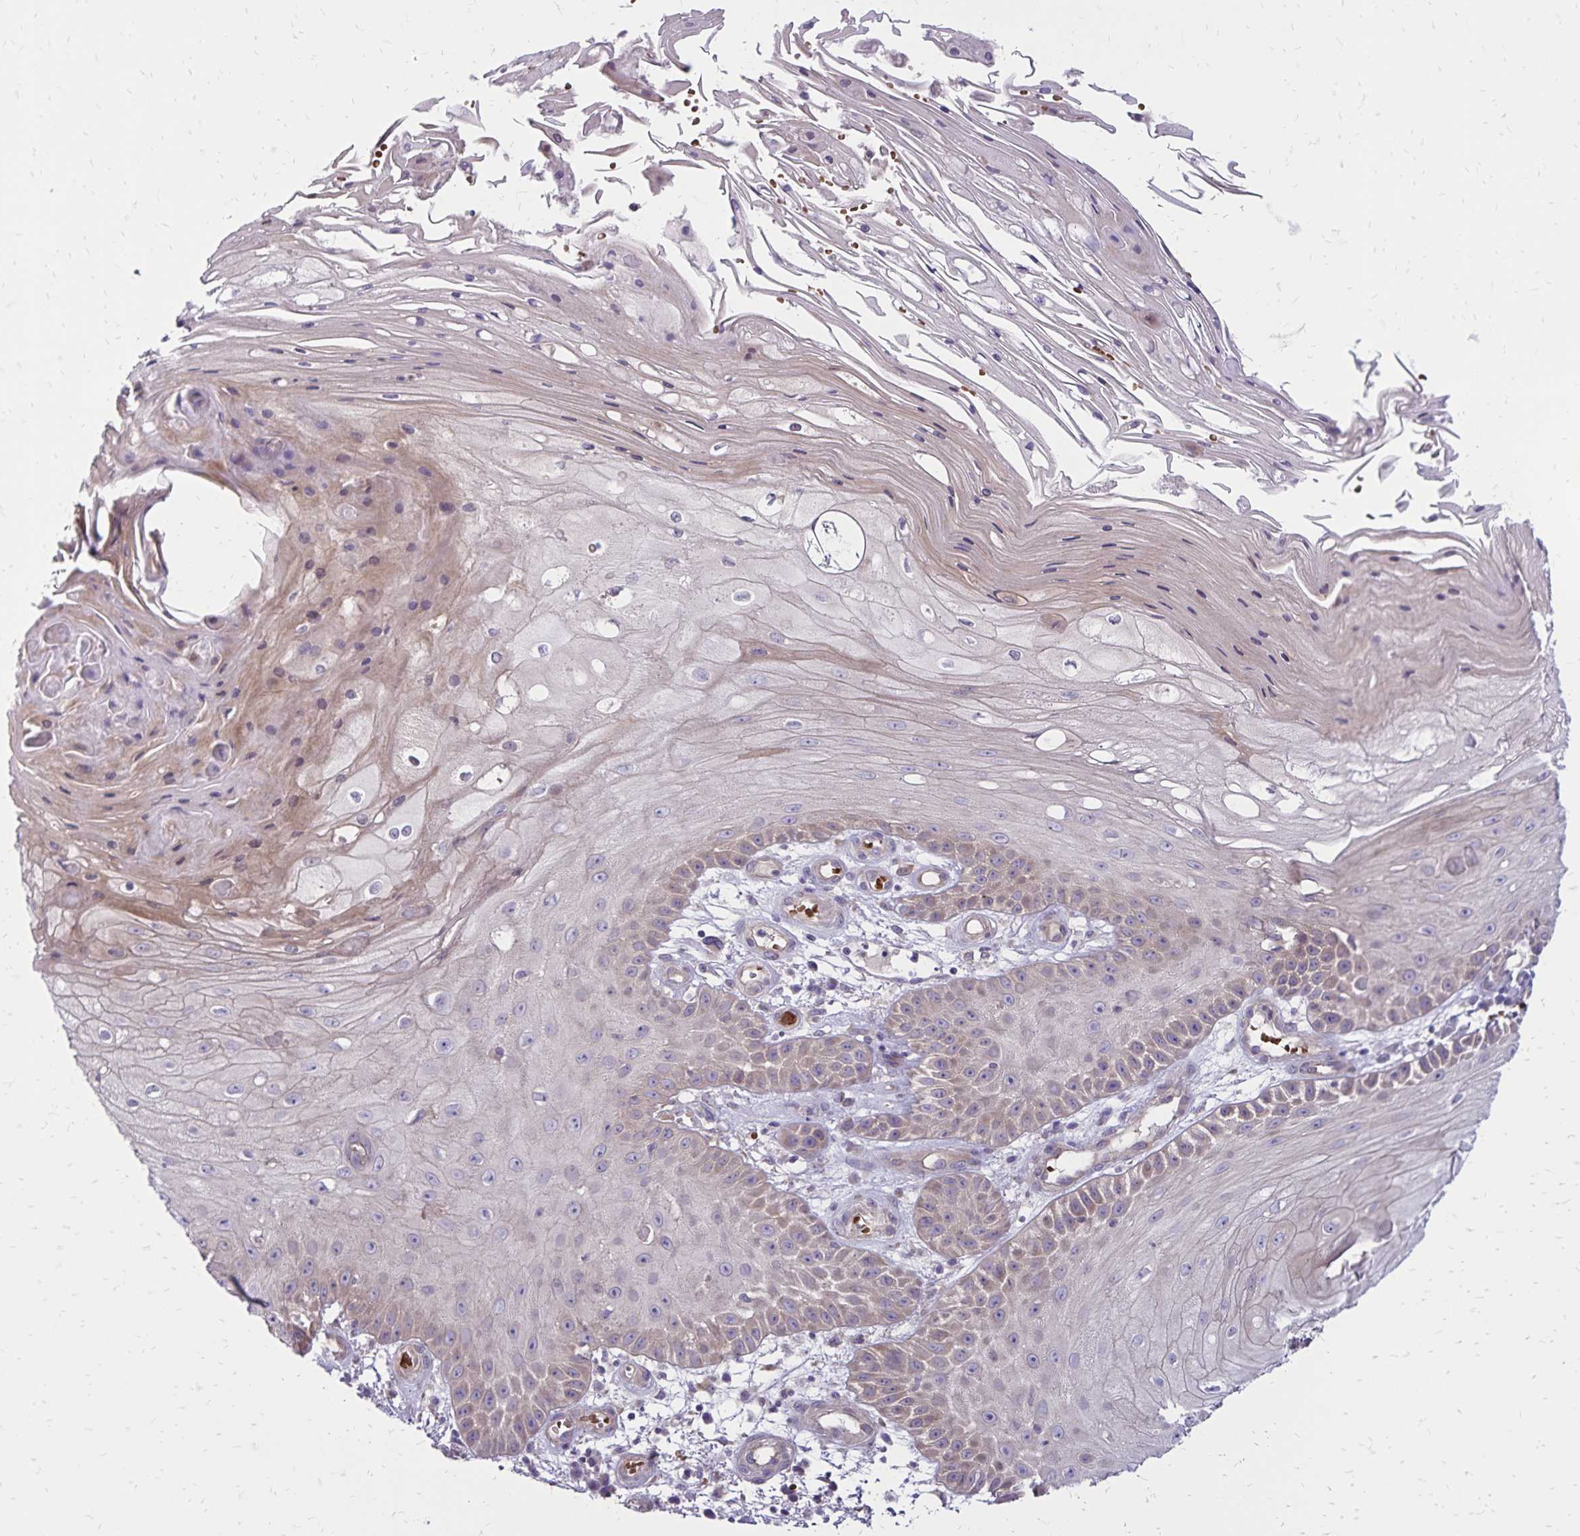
{"staining": {"intensity": "weak", "quantity": "<25%", "location": "cytoplasmic/membranous"}, "tissue": "skin cancer", "cell_type": "Tumor cells", "image_type": "cancer", "snomed": [{"axis": "morphology", "description": "Squamous cell carcinoma, NOS"}, {"axis": "topography", "description": "Skin"}], "caption": "This is a histopathology image of immunohistochemistry (IHC) staining of skin squamous cell carcinoma, which shows no expression in tumor cells.", "gene": "FSD1", "patient": {"sex": "male", "age": 70}}